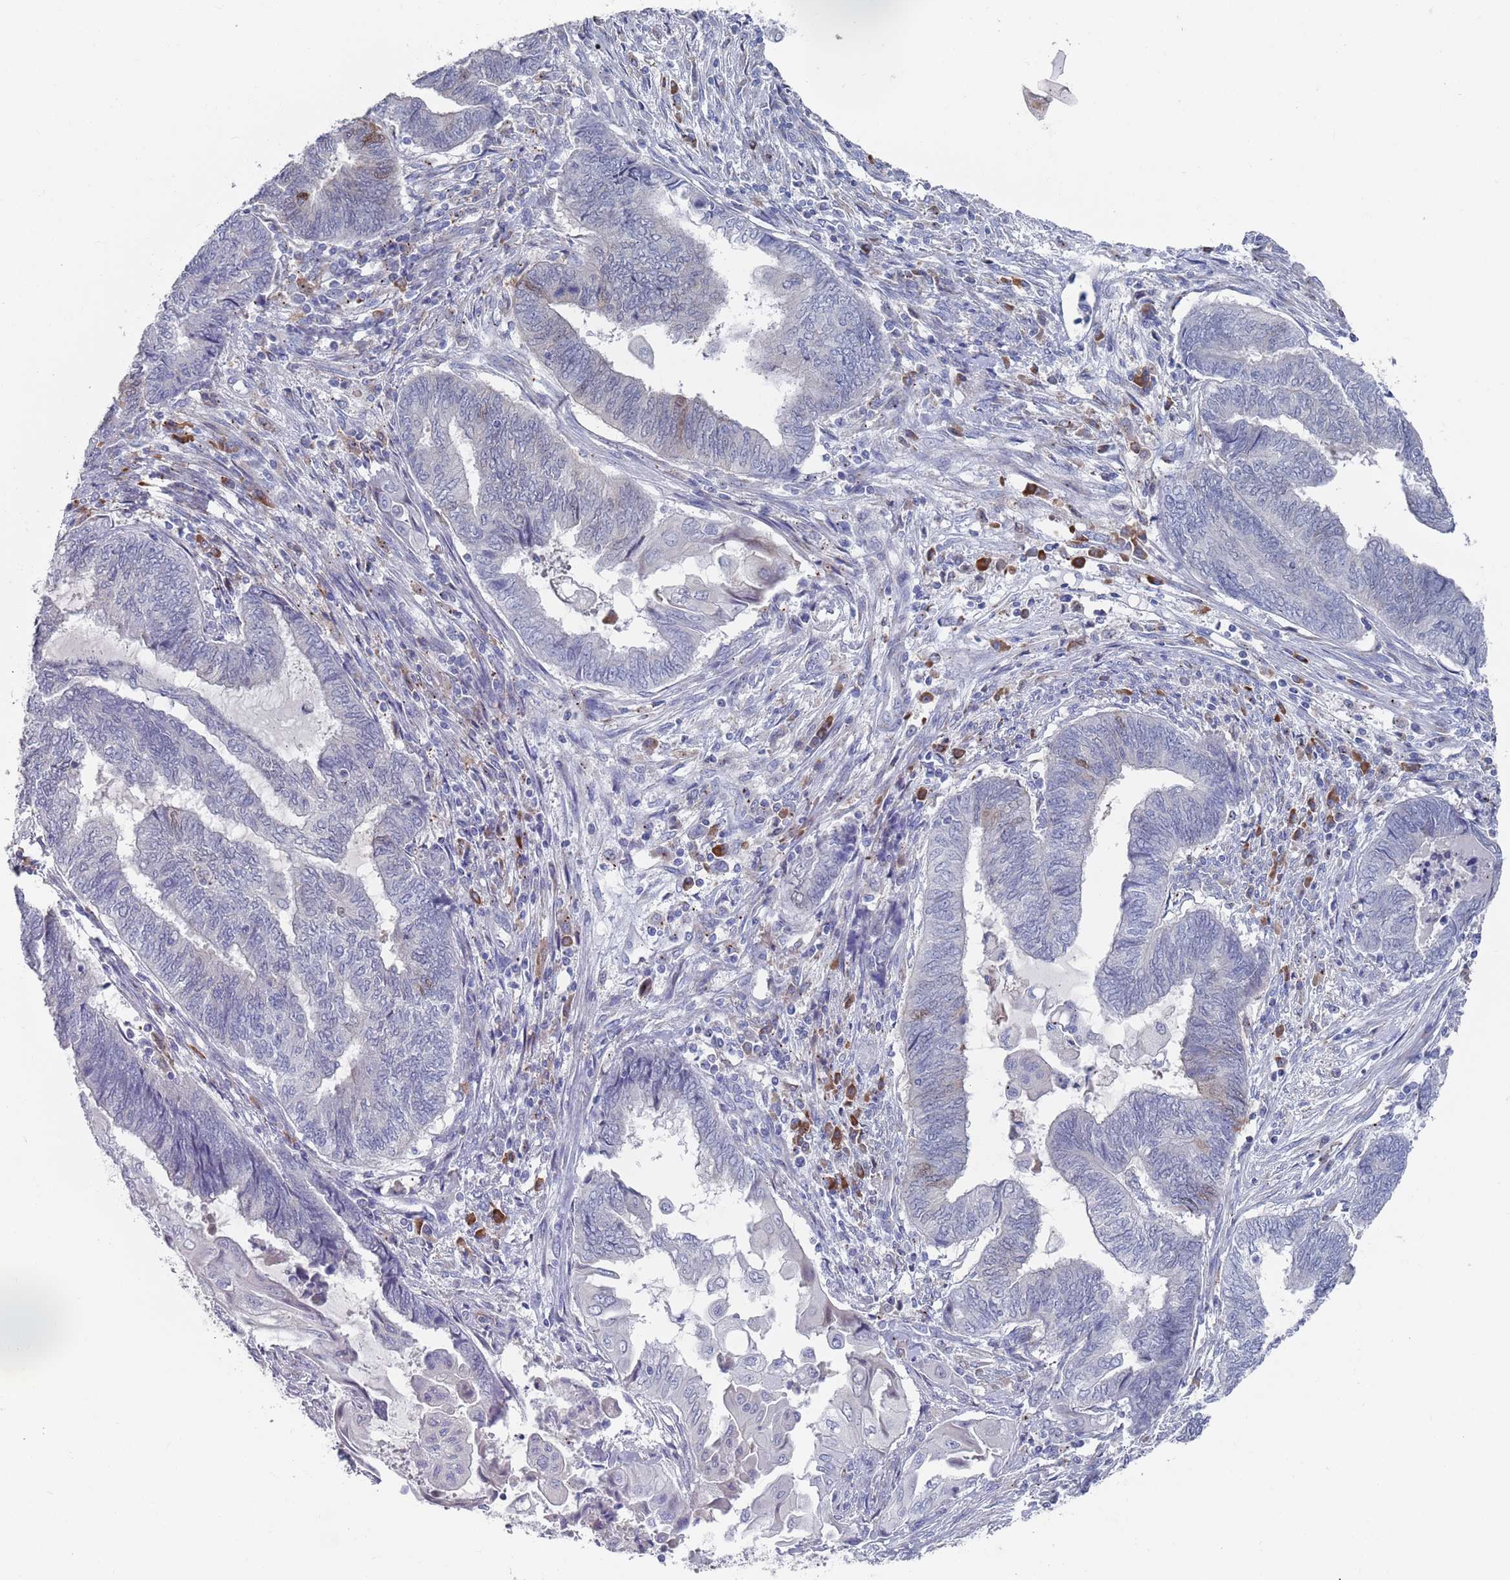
{"staining": {"intensity": "negative", "quantity": "none", "location": "none"}, "tissue": "endometrial cancer", "cell_type": "Tumor cells", "image_type": "cancer", "snomed": [{"axis": "morphology", "description": "Adenocarcinoma, NOS"}, {"axis": "topography", "description": "Uterus"}, {"axis": "topography", "description": "Endometrium"}], "caption": "IHC photomicrograph of neoplastic tissue: adenocarcinoma (endometrial) stained with DAB exhibits no significant protein staining in tumor cells. (Brightfield microscopy of DAB immunohistochemistry at high magnification).", "gene": "MAT1A", "patient": {"sex": "female", "age": 70}}